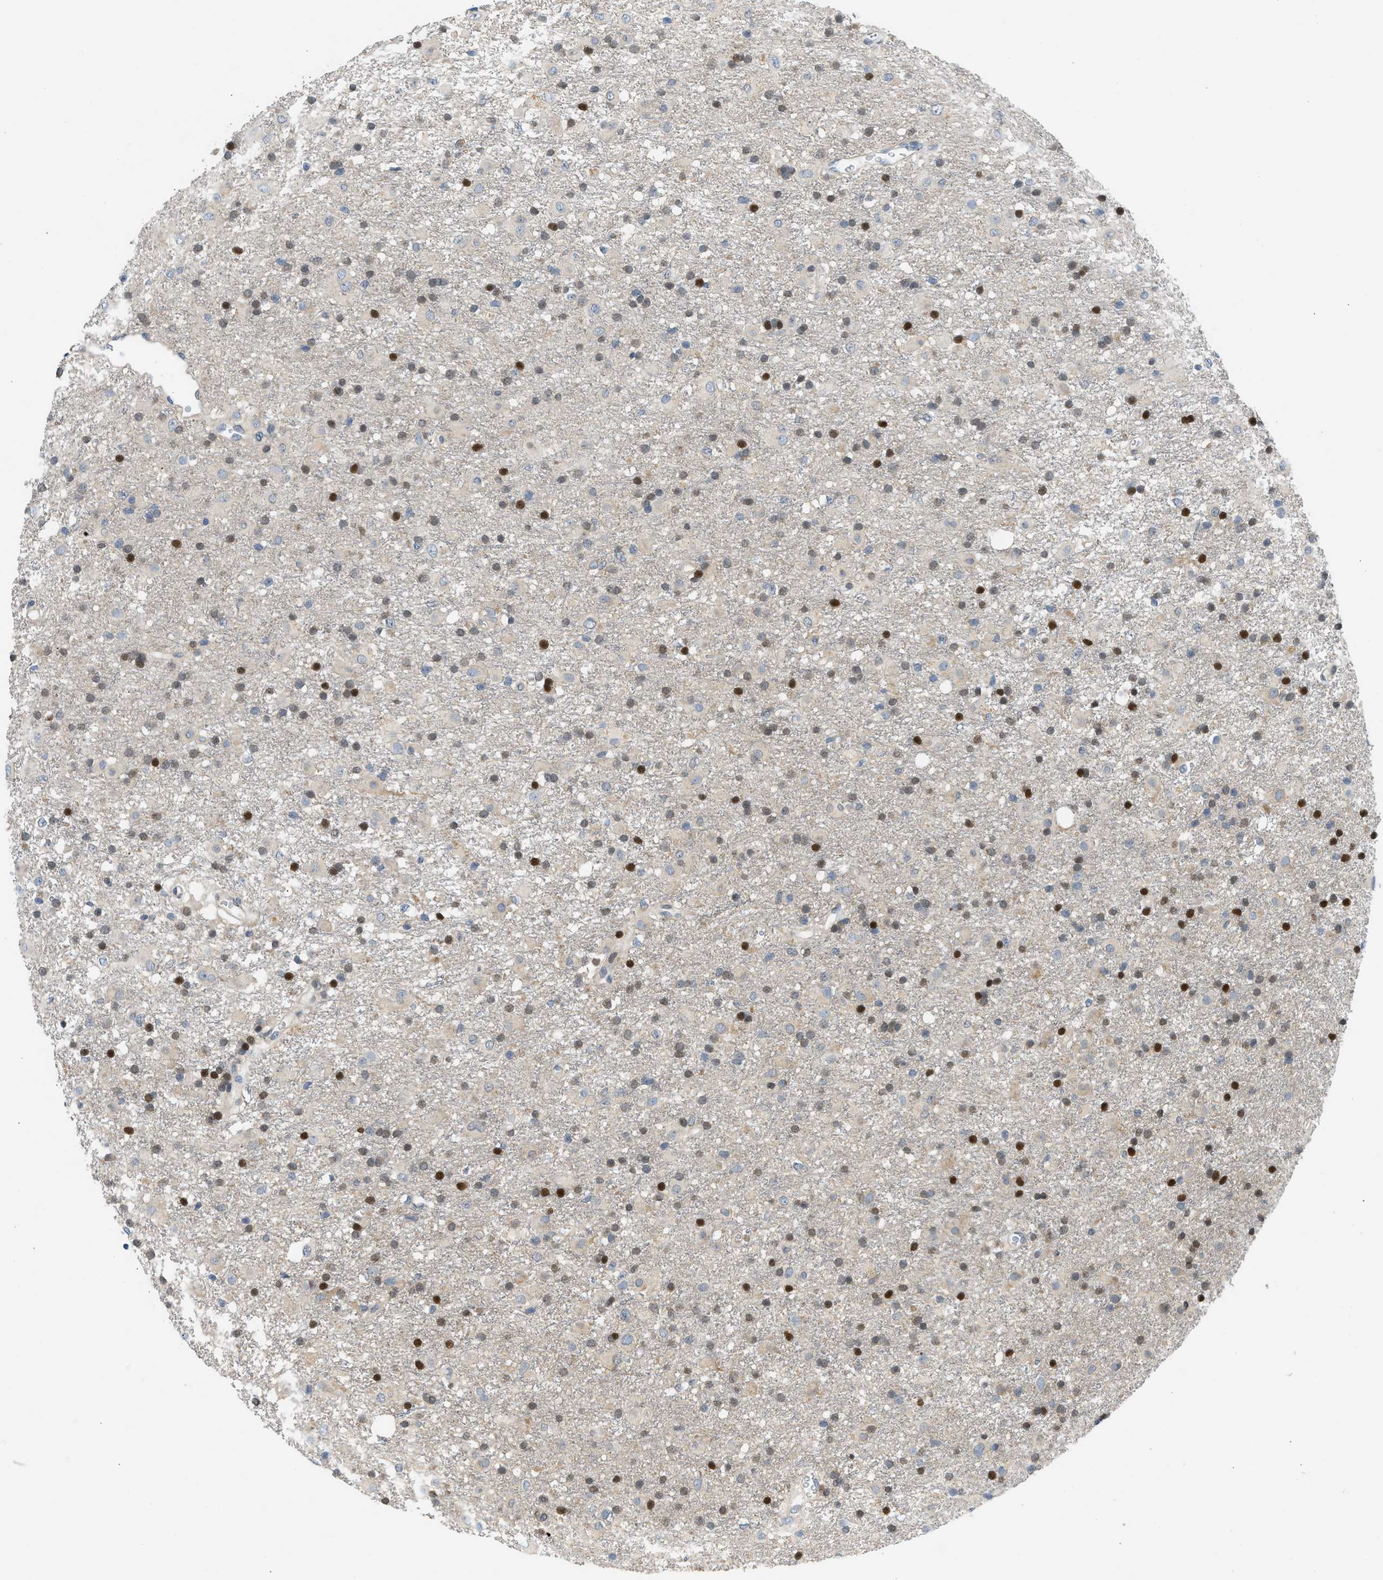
{"staining": {"intensity": "moderate", "quantity": "25%-75%", "location": "nuclear"}, "tissue": "glioma", "cell_type": "Tumor cells", "image_type": "cancer", "snomed": [{"axis": "morphology", "description": "Glioma, malignant, Low grade"}, {"axis": "topography", "description": "Brain"}], "caption": "Low-grade glioma (malignant) stained with a brown dye shows moderate nuclear positive expression in about 25%-75% of tumor cells.", "gene": "OLIG3", "patient": {"sex": "male", "age": 65}}